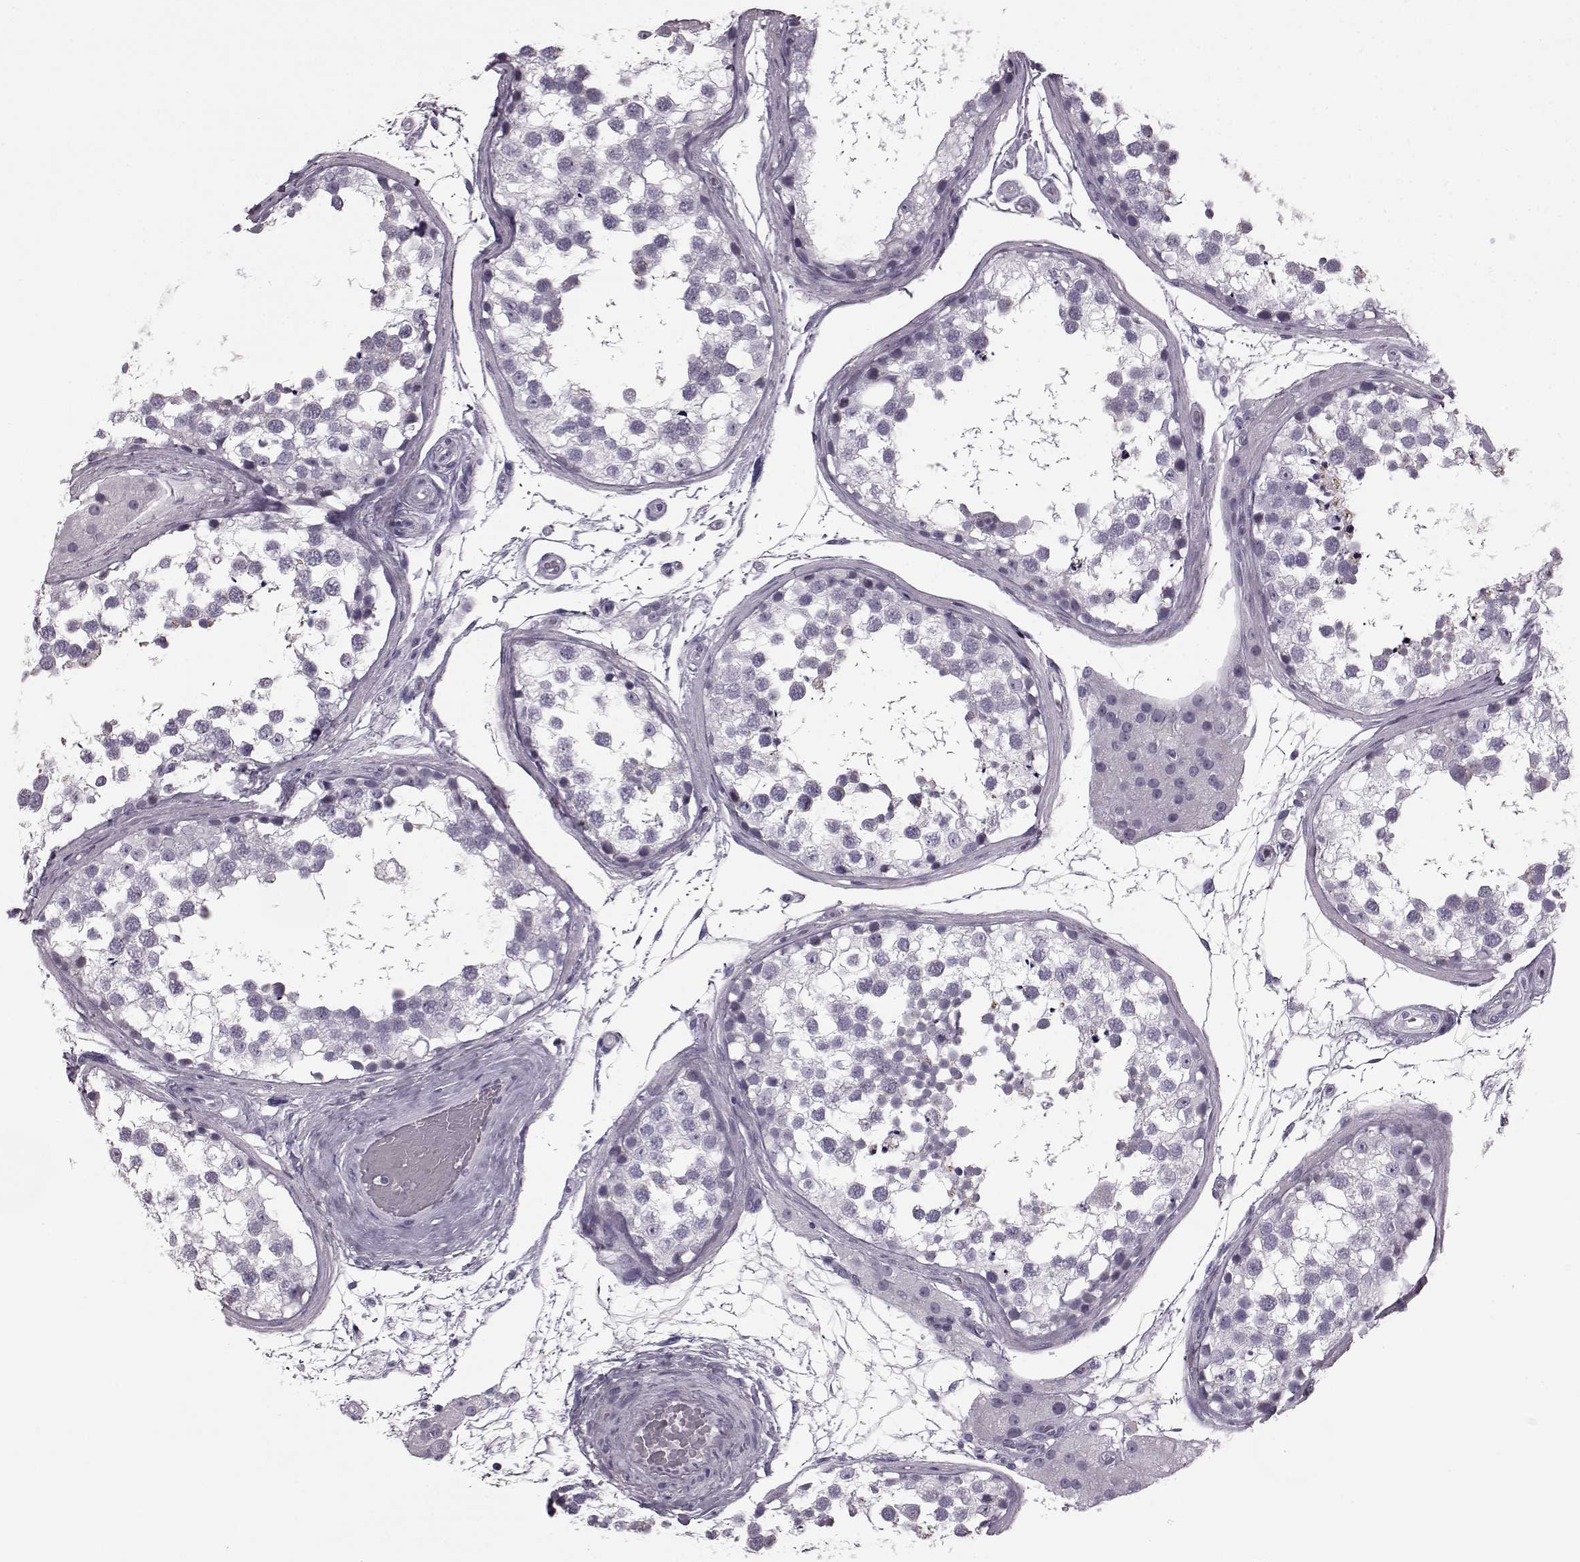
{"staining": {"intensity": "weak", "quantity": "<25%", "location": "cytoplasmic/membranous"}, "tissue": "testis", "cell_type": "Cells in seminiferous ducts", "image_type": "normal", "snomed": [{"axis": "morphology", "description": "Normal tissue, NOS"}, {"axis": "morphology", "description": "Seminoma, NOS"}, {"axis": "topography", "description": "Testis"}], "caption": "Immunohistochemistry image of normal testis: testis stained with DAB (3,3'-diaminobenzidine) demonstrates no significant protein staining in cells in seminiferous ducts. (DAB immunohistochemistry, high magnification).", "gene": "JSRP1", "patient": {"sex": "male", "age": 65}}